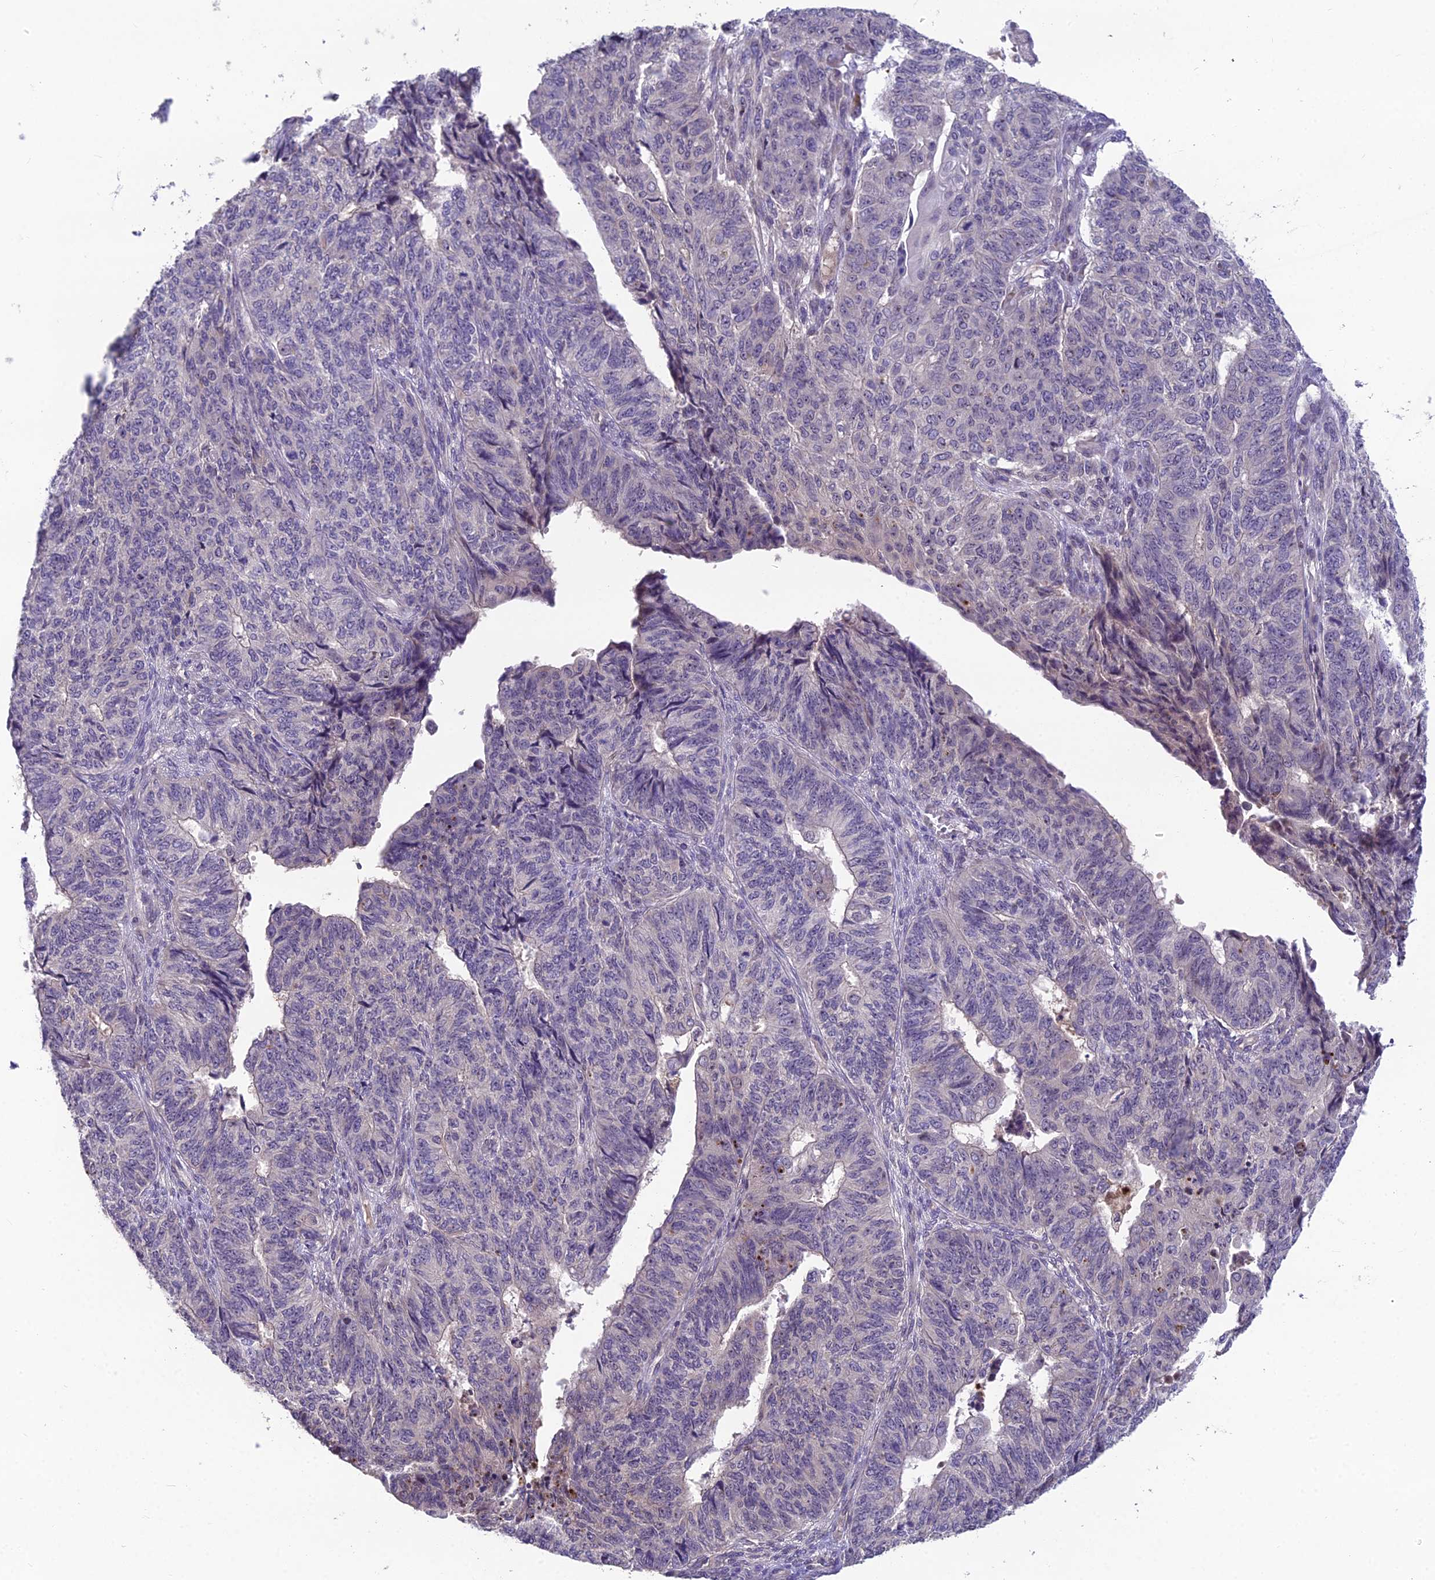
{"staining": {"intensity": "negative", "quantity": "none", "location": "none"}, "tissue": "endometrial cancer", "cell_type": "Tumor cells", "image_type": "cancer", "snomed": [{"axis": "morphology", "description": "Adenocarcinoma, NOS"}, {"axis": "topography", "description": "Endometrium"}], "caption": "A histopathology image of adenocarcinoma (endometrial) stained for a protein reveals no brown staining in tumor cells.", "gene": "ZNF333", "patient": {"sex": "female", "age": 32}}